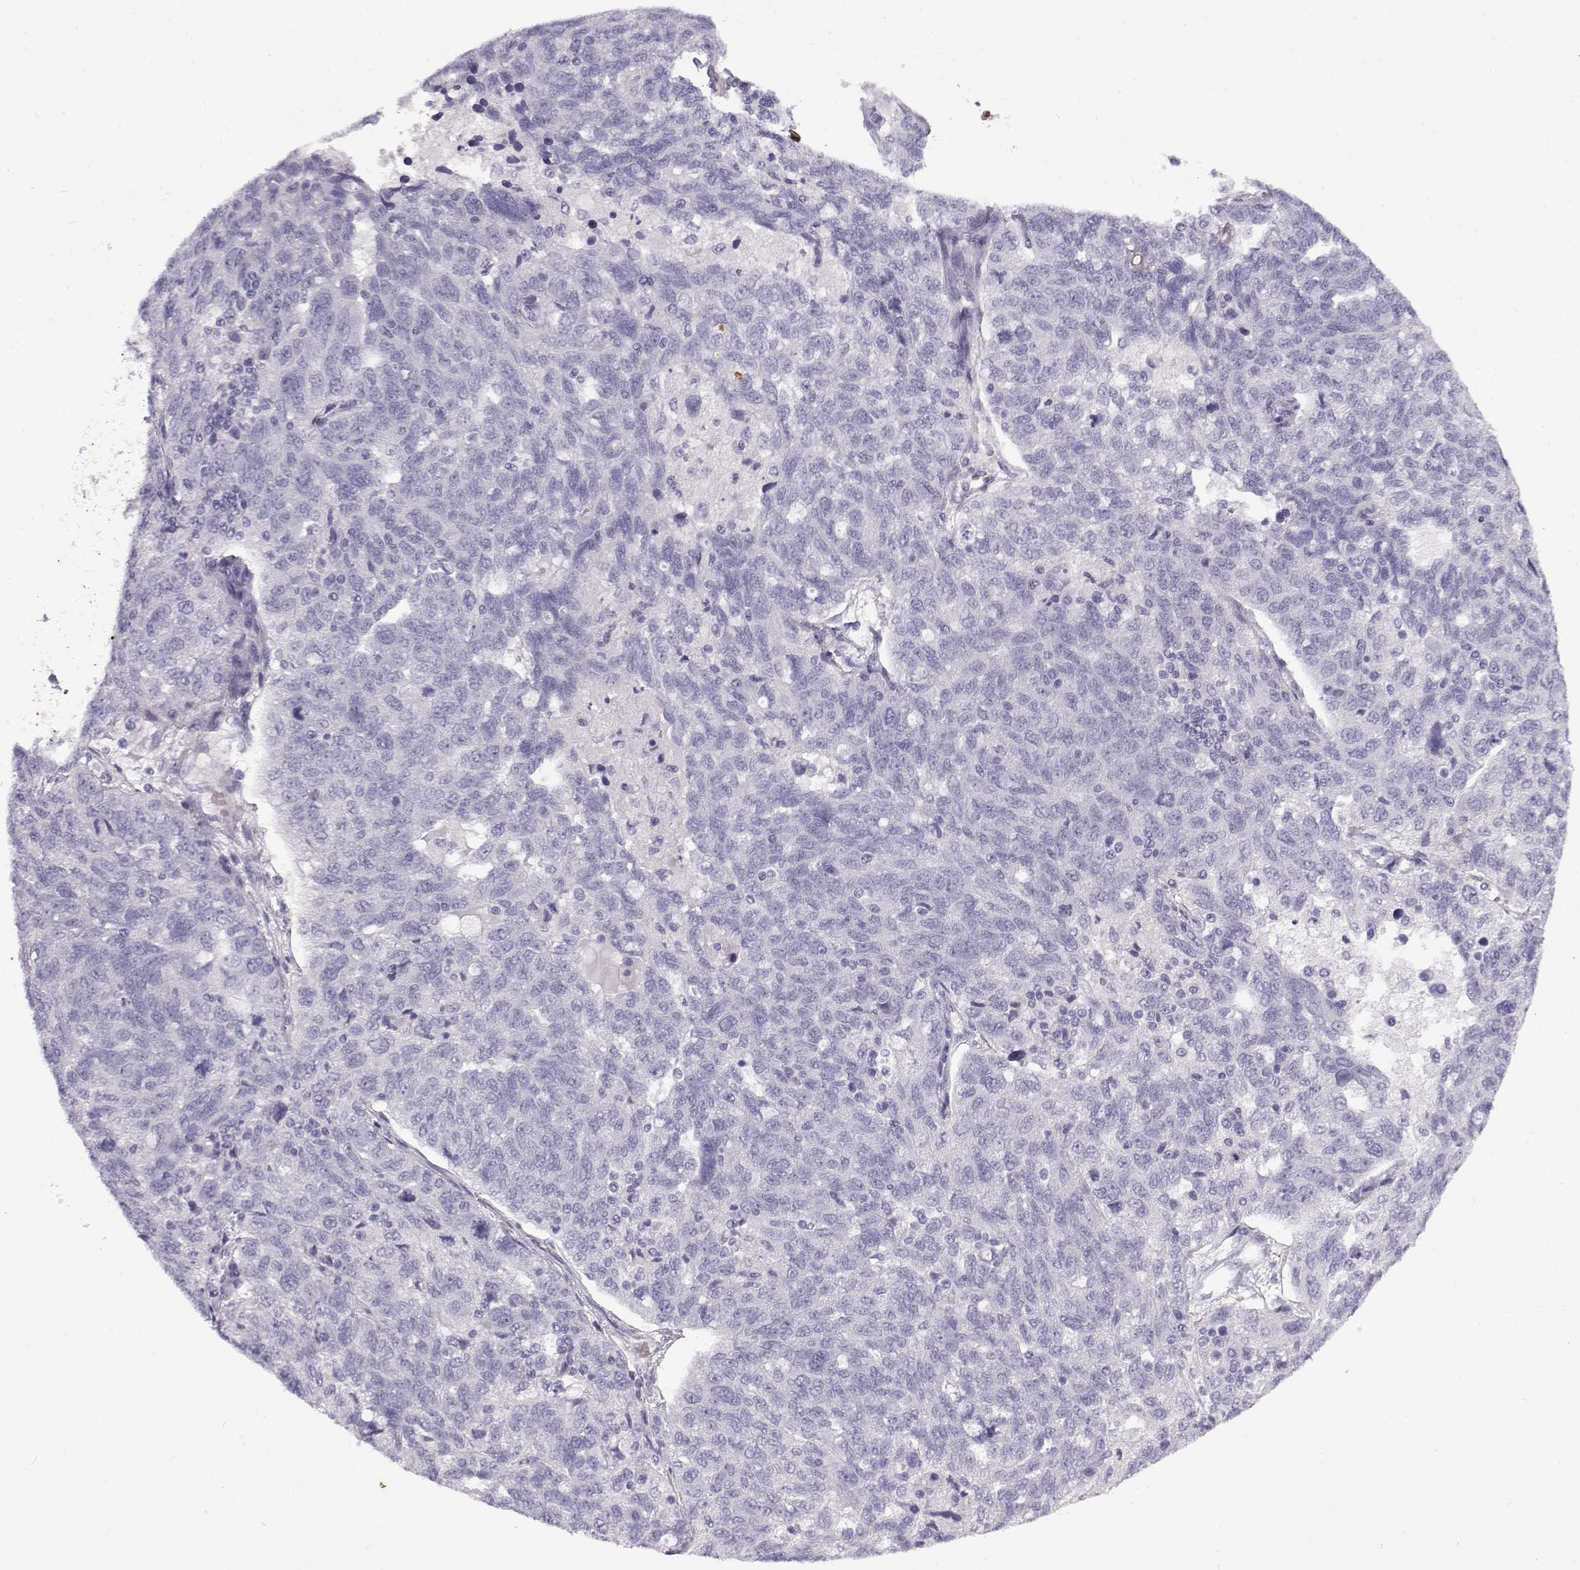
{"staining": {"intensity": "negative", "quantity": "none", "location": "none"}, "tissue": "ovarian cancer", "cell_type": "Tumor cells", "image_type": "cancer", "snomed": [{"axis": "morphology", "description": "Cystadenocarcinoma, serous, NOS"}, {"axis": "topography", "description": "Ovary"}], "caption": "Immunohistochemistry (IHC) image of serous cystadenocarcinoma (ovarian) stained for a protein (brown), which reveals no staining in tumor cells.", "gene": "GTSF1L", "patient": {"sex": "female", "age": 71}}